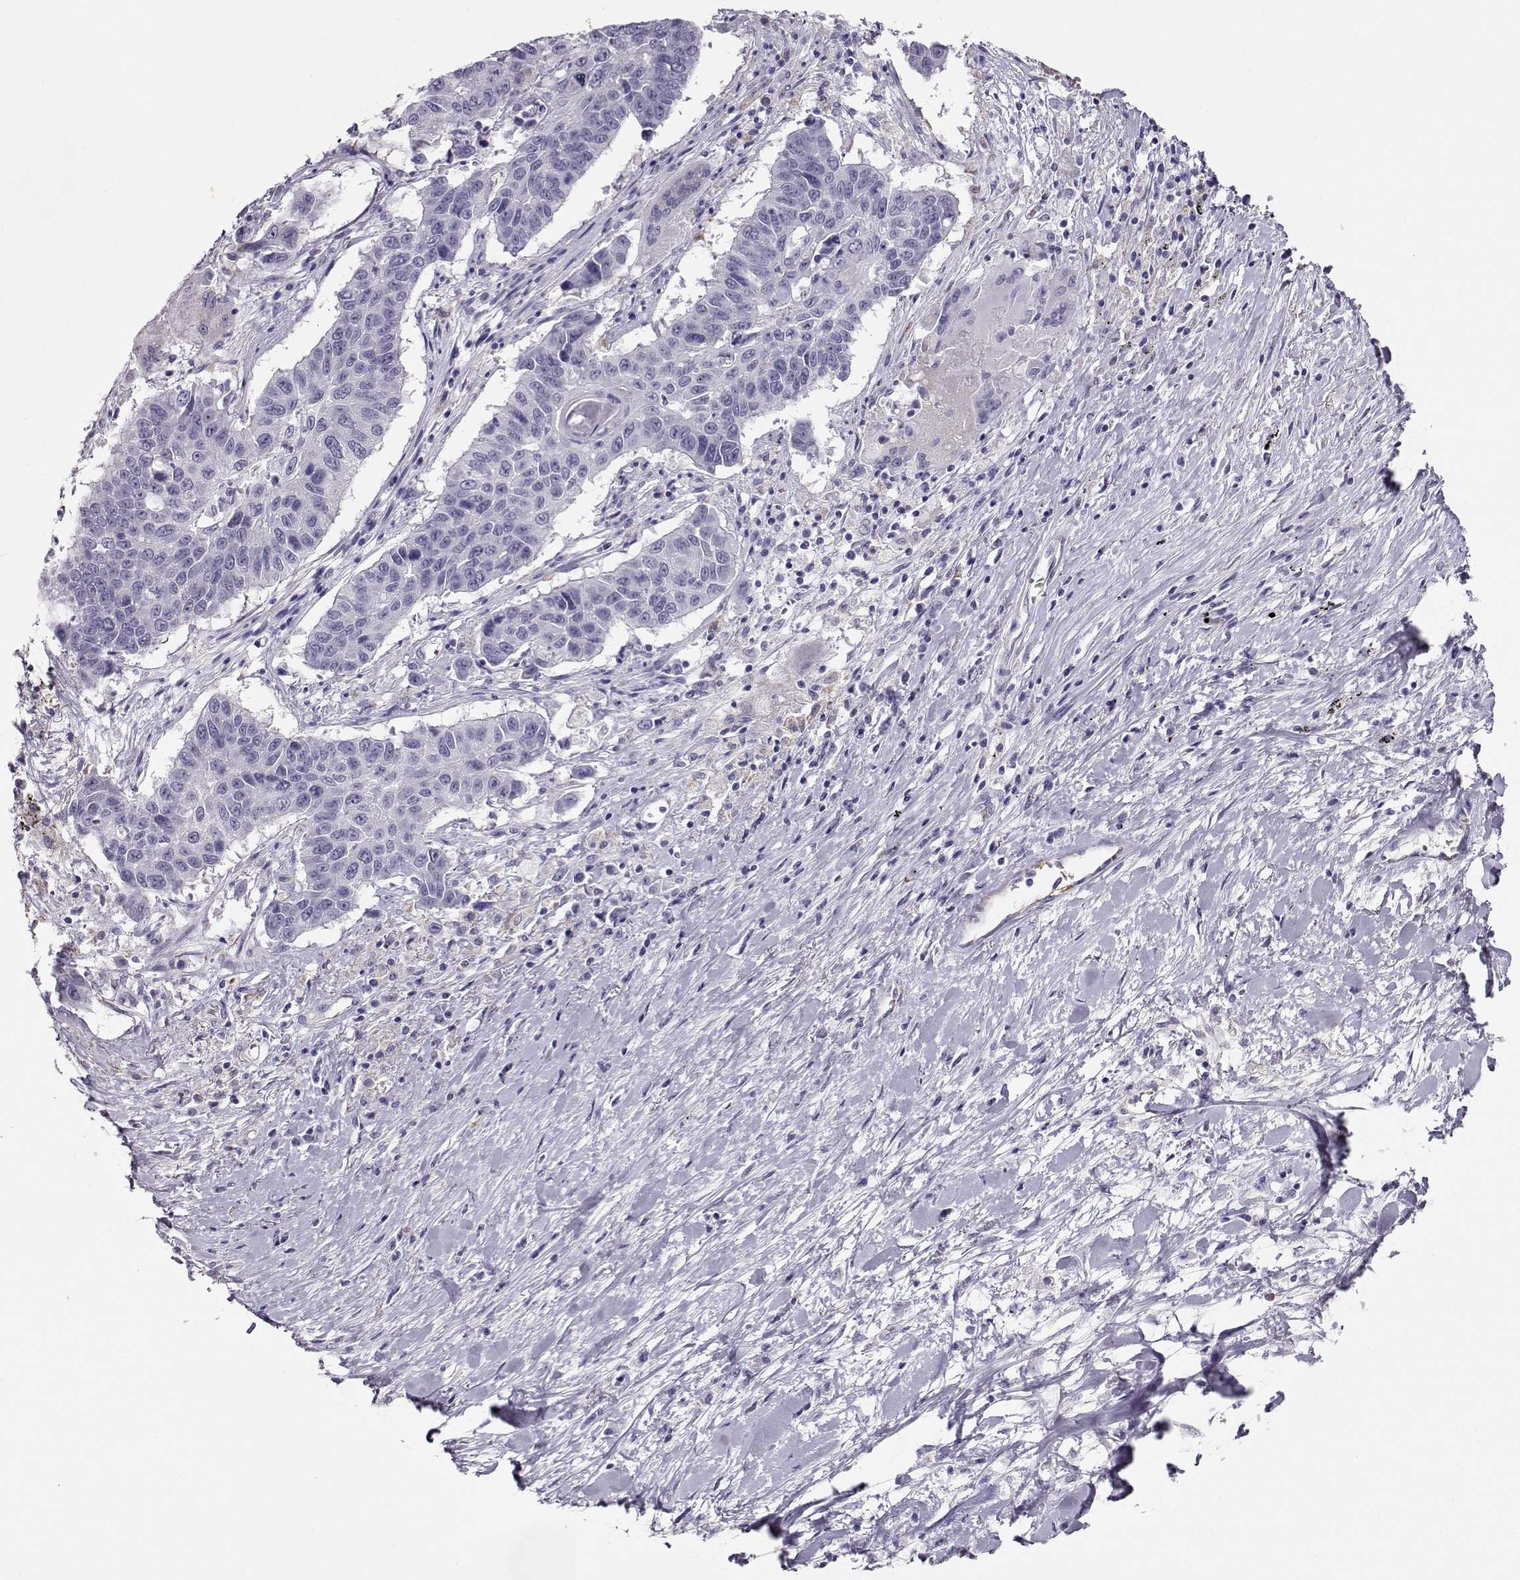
{"staining": {"intensity": "negative", "quantity": "none", "location": "none"}, "tissue": "lung cancer", "cell_type": "Tumor cells", "image_type": "cancer", "snomed": [{"axis": "morphology", "description": "Squamous cell carcinoma, NOS"}, {"axis": "topography", "description": "Lung"}], "caption": "A photomicrograph of human lung cancer (squamous cell carcinoma) is negative for staining in tumor cells.", "gene": "RBM44", "patient": {"sex": "male", "age": 73}}